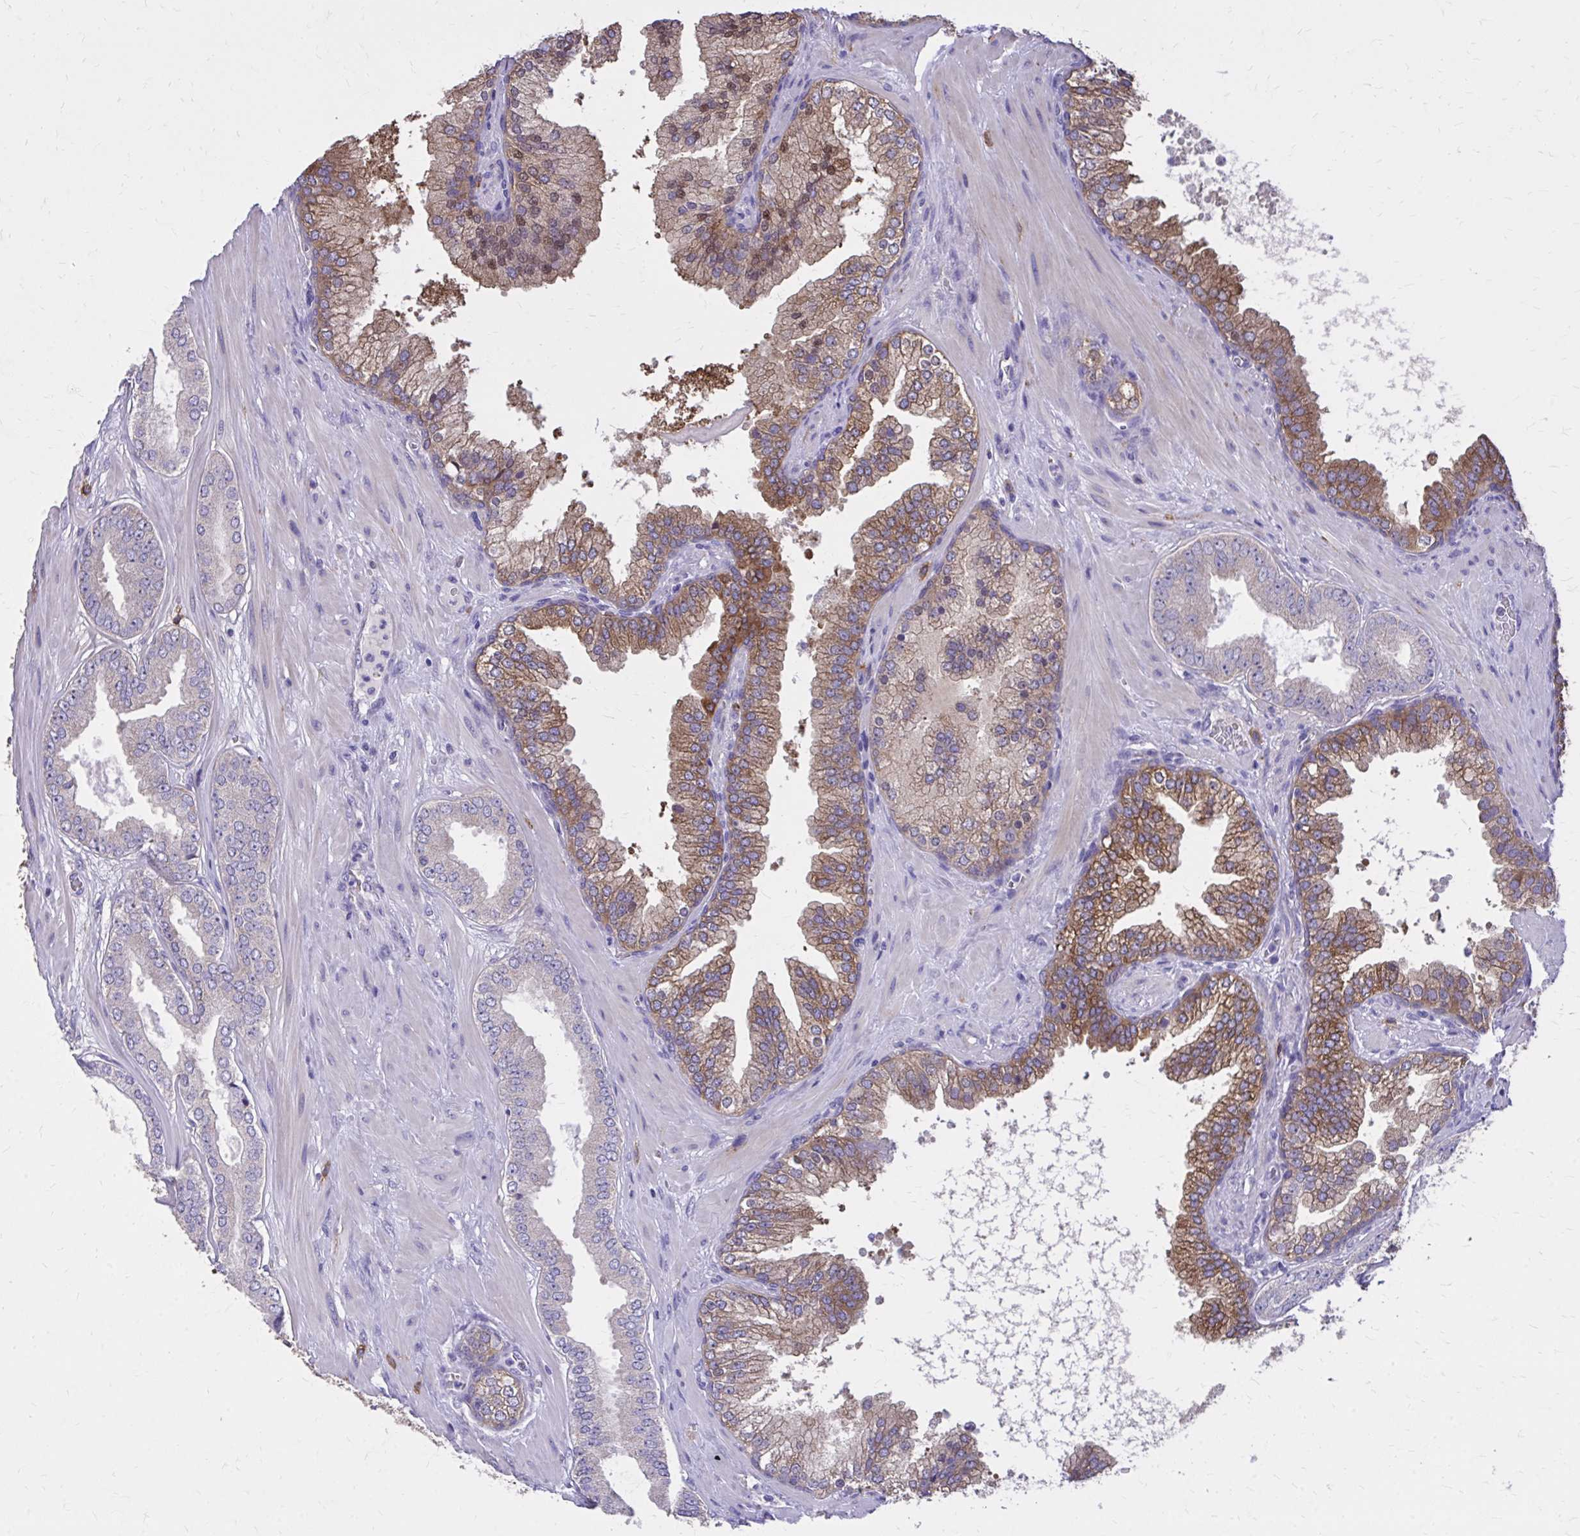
{"staining": {"intensity": "weak", "quantity": "25%-75%", "location": "cytoplasmic/membranous"}, "tissue": "prostate cancer", "cell_type": "Tumor cells", "image_type": "cancer", "snomed": [{"axis": "morphology", "description": "Adenocarcinoma, High grade"}, {"axis": "topography", "description": "Prostate"}], "caption": "A micrograph showing weak cytoplasmic/membranous staining in about 25%-75% of tumor cells in prostate cancer (adenocarcinoma (high-grade)), as visualized by brown immunohistochemical staining.", "gene": "EPB41L1", "patient": {"sex": "male", "age": 65}}